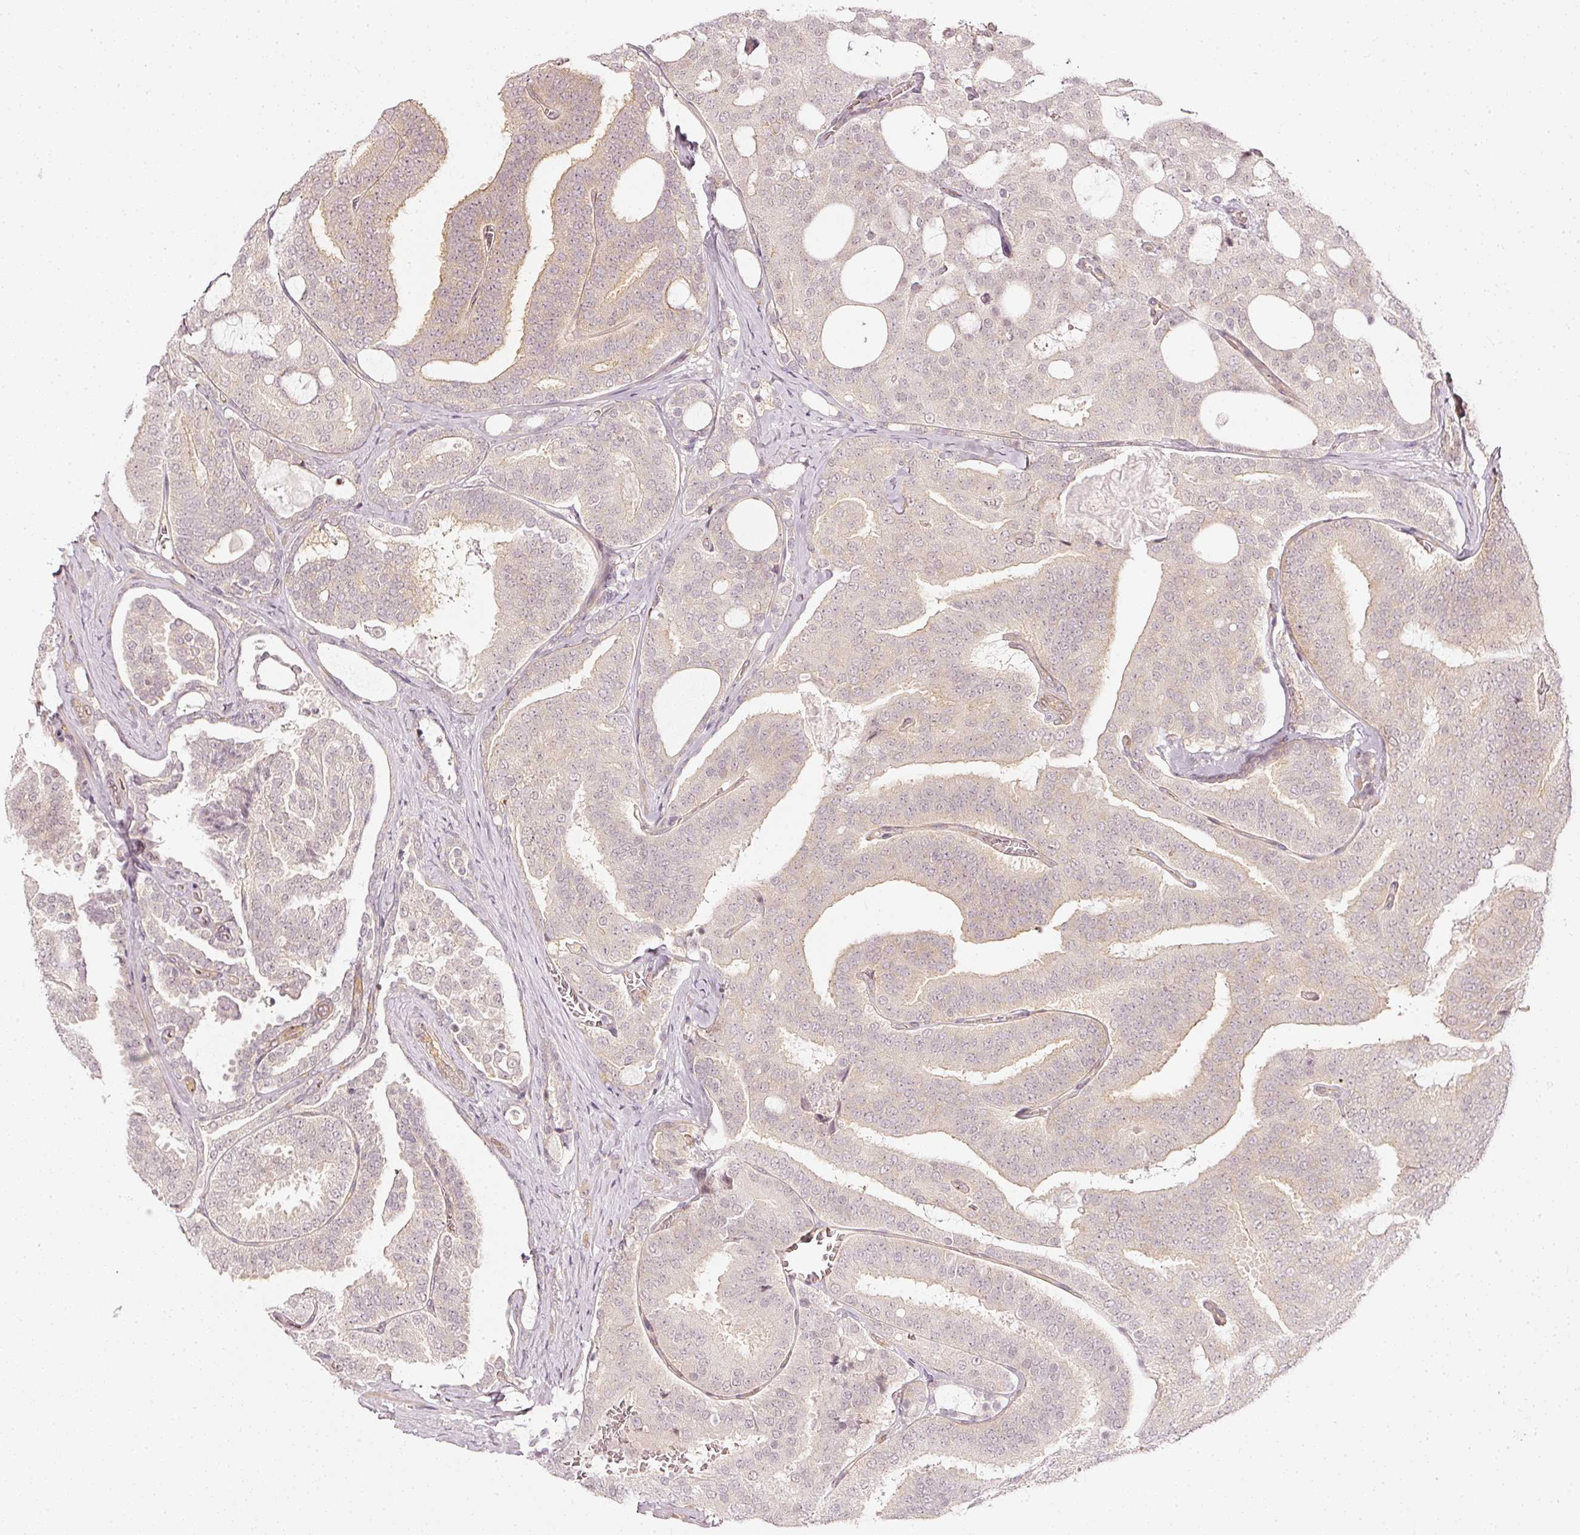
{"staining": {"intensity": "negative", "quantity": "none", "location": "none"}, "tissue": "prostate cancer", "cell_type": "Tumor cells", "image_type": "cancer", "snomed": [{"axis": "morphology", "description": "Adenocarcinoma, High grade"}, {"axis": "topography", "description": "Prostate"}], "caption": "Human prostate adenocarcinoma (high-grade) stained for a protein using immunohistochemistry displays no positivity in tumor cells.", "gene": "DRD2", "patient": {"sex": "male", "age": 65}}